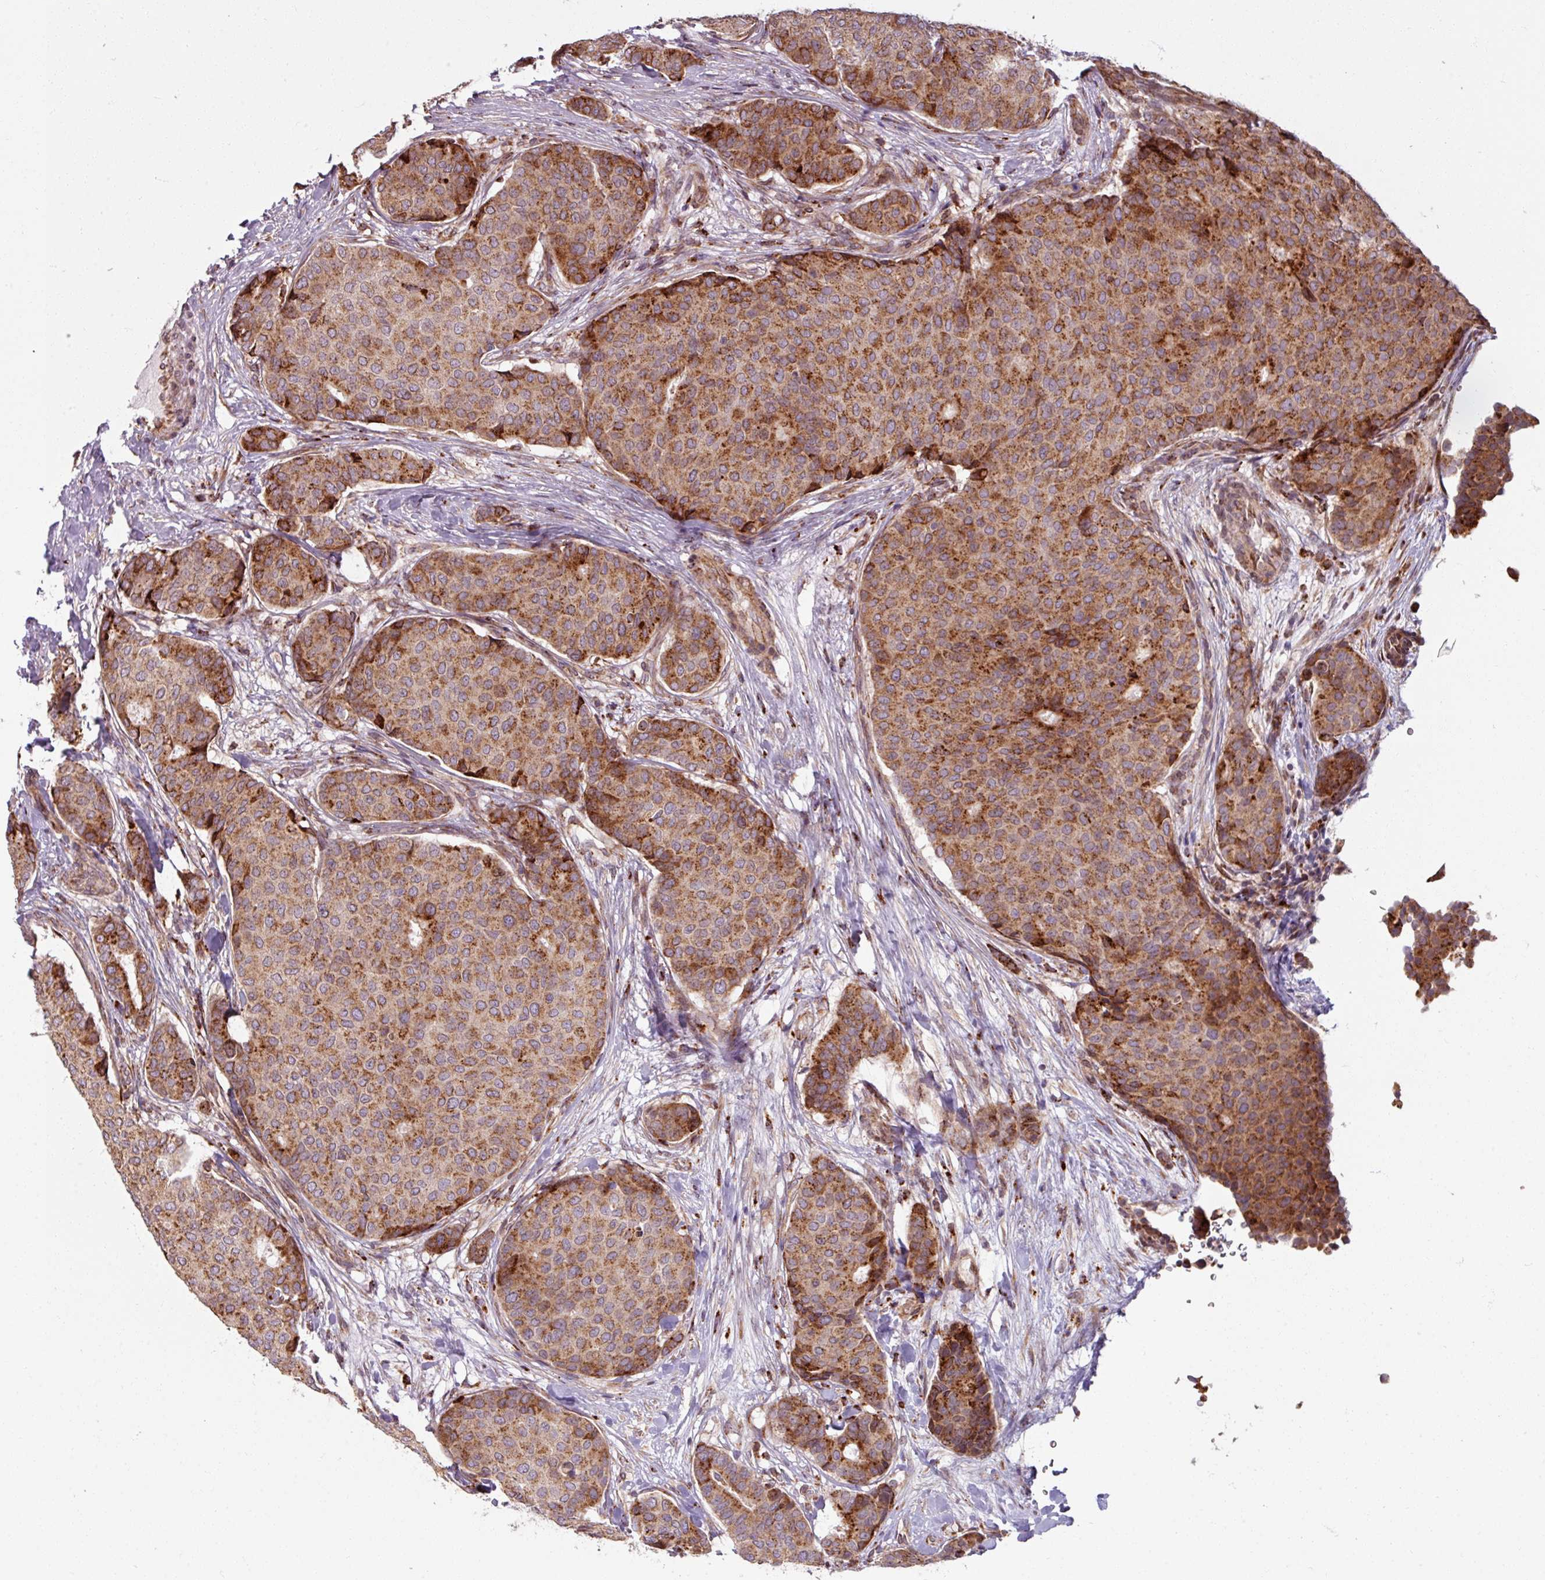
{"staining": {"intensity": "strong", "quantity": "25%-75%", "location": "cytoplasmic/membranous"}, "tissue": "breast cancer", "cell_type": "Tumor cells", "image_type": "cancer", "snomed": [{"axis": "morphology", "description": "Duct carcinoma"}, {"axis": "topography", "description": "Breast"}], "caption": "Immunohistochemistry photomicrograph of neoplastic tissue: human infiltrating ductal carcinoma (breast) stained using IHC displays high levels of strong protein expression localized specifically in the cytoplasmic/membranous of tumor cells, appearing as a cytoplasmic/membranous brown color.", "gene": "MAGT1", "patient": {"sex": "female", "age": 75}}